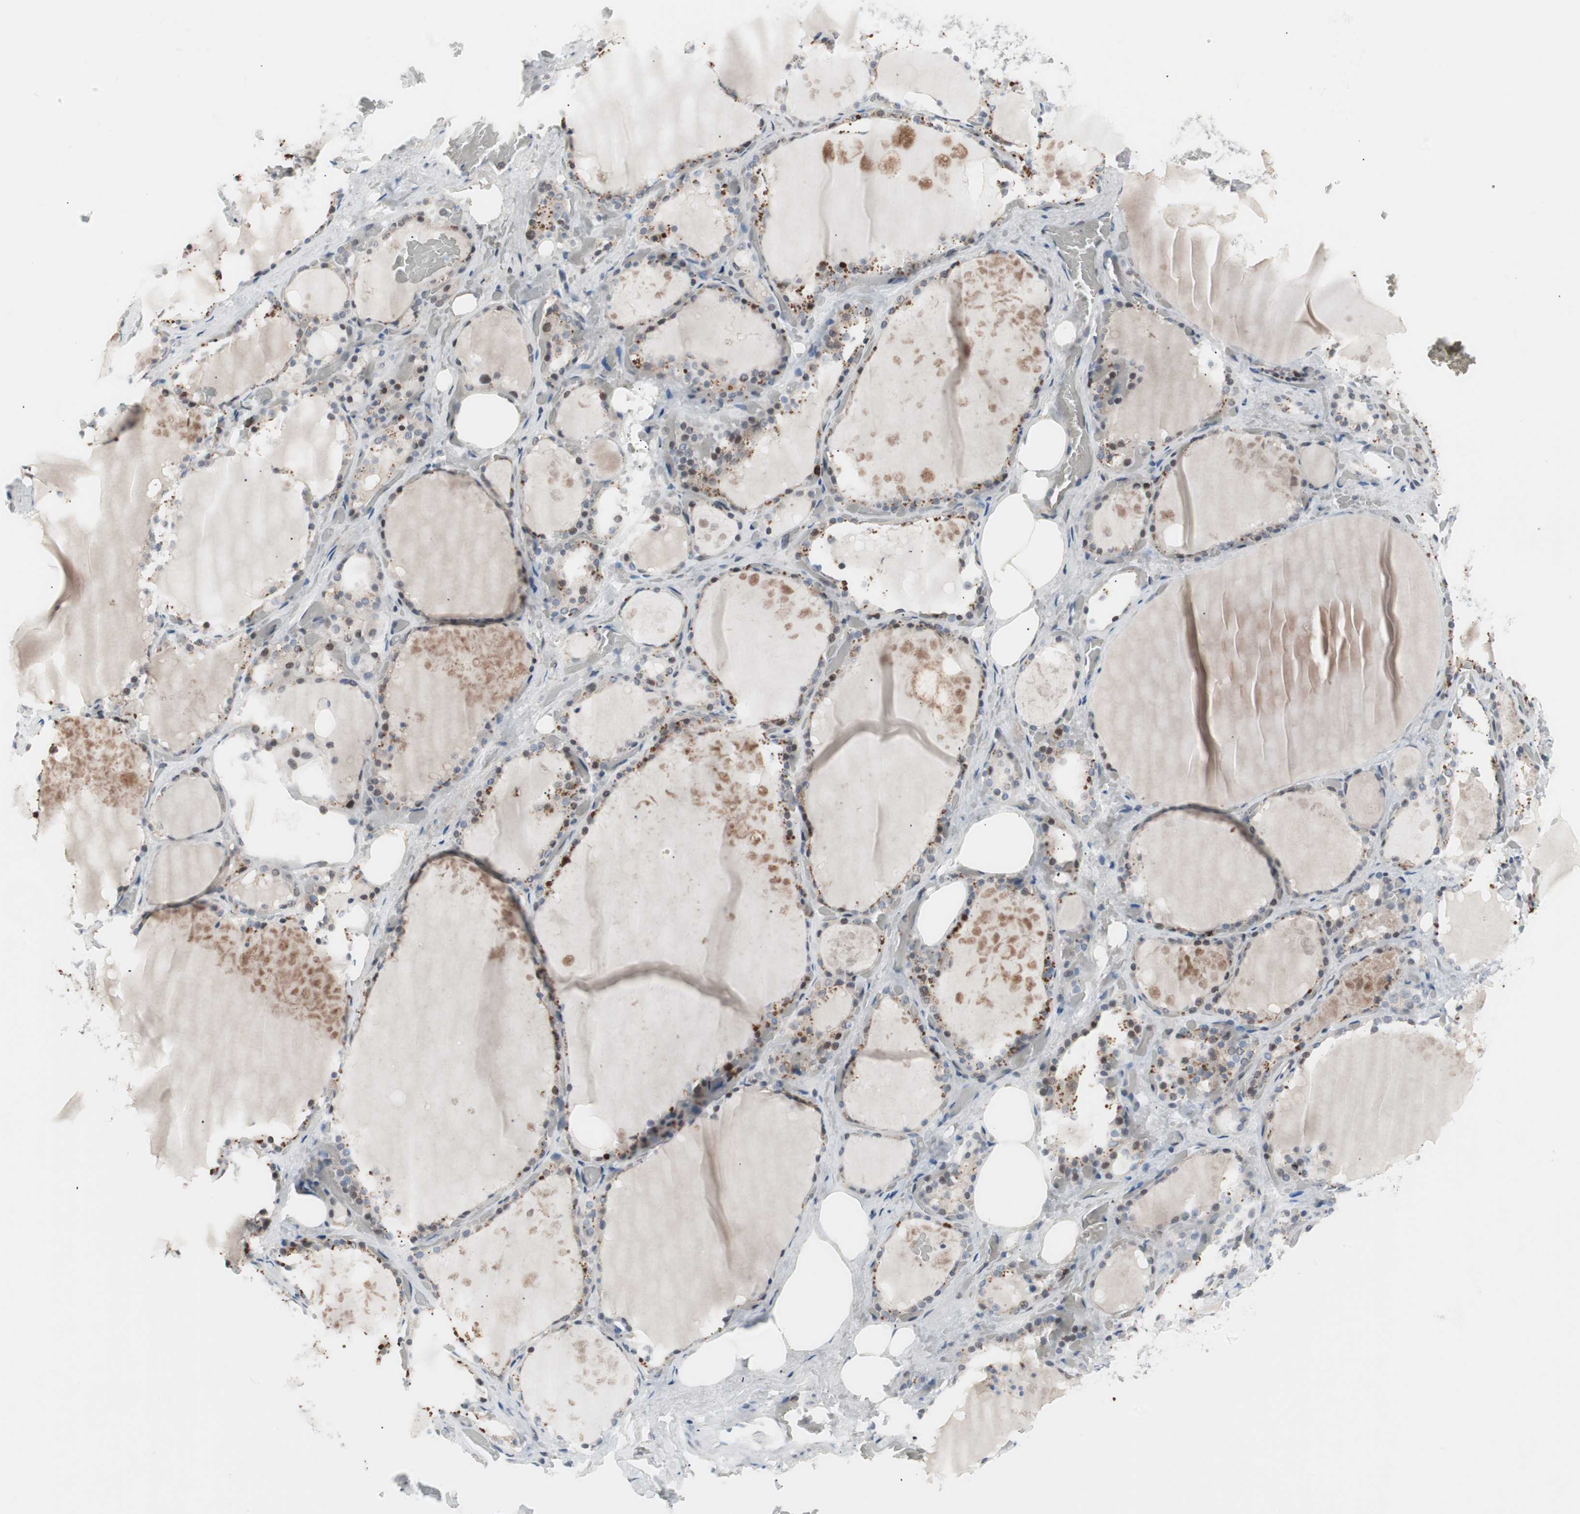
{"staining": {"intensity": "moderate", "quantity": "25%-75%", "location": "cytoplasmic/membranous"}, "tissue": "thyroid gland", "cell_type": "Glandular cells", "image_type": "normal", "snomed": [{"axis": "morphology", "description": "Normal tissue, NOS"}, {"axis": "topography", "description": "Thyroid gland"}], "caption": "Protein staining of normal thyroid gland exhibits moderate cytoplasmic/membranous expression in approximately 25%-75% of glandular cells. (Brightfield microscopy of DAB IHC at high magnification).", "gene": "POLH", "patient": {"sex": "male", "age": 61}}